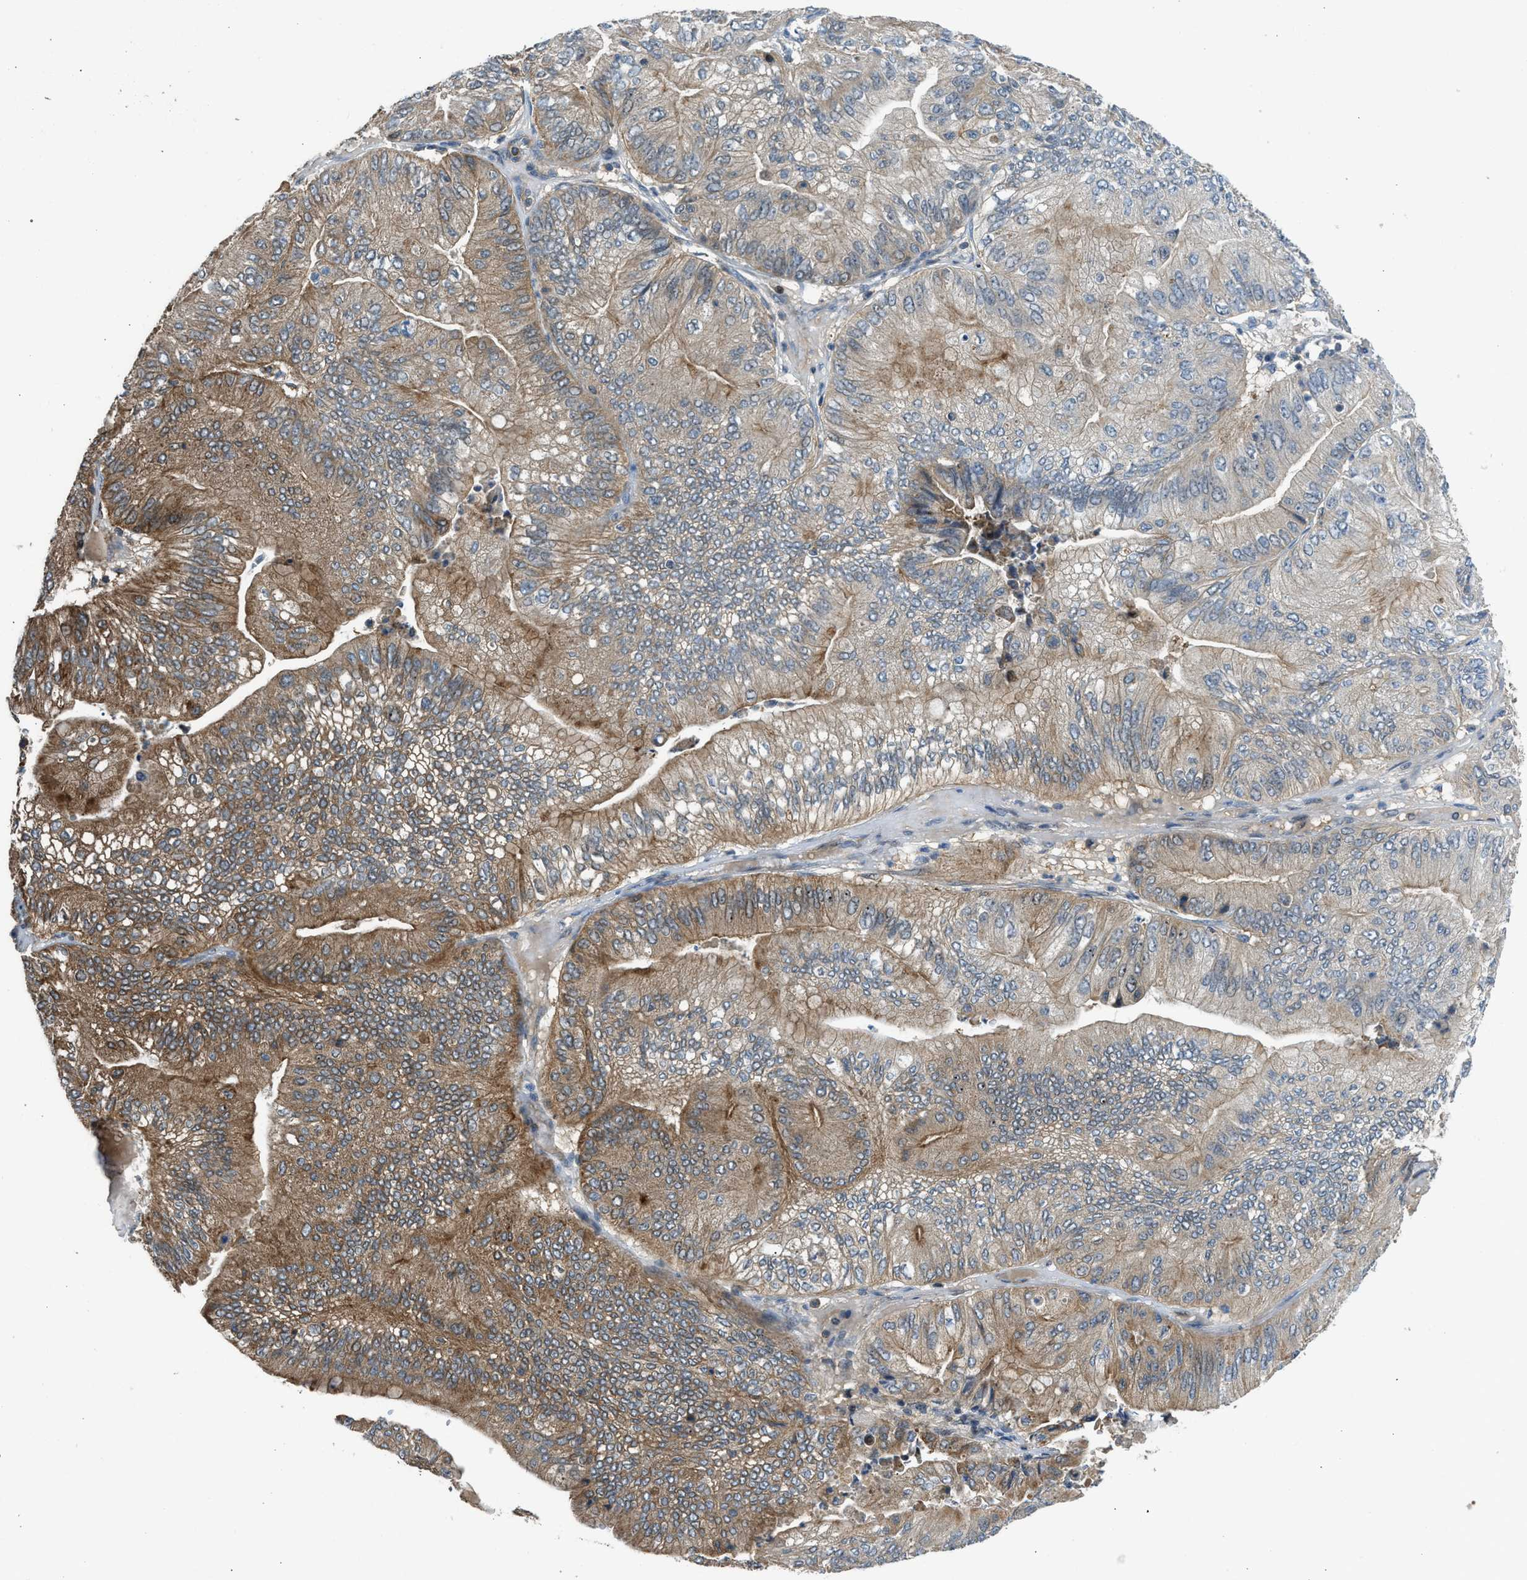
{"staining": {"intensity": "moderate", "quantity": "25%-75%", "location": "cytoplasmic/membranous"}, "tissue": "ovarian cancer", "cell_type": "Tumor cells", "image_type": "cancer", "snomed": [{"axis": "morphology", "description": "Cystadenocarcinoma, mucinous, NOS"}, {"axis": "topography", "description": "Ovary"}], "caption": "The micrograph exhibits immunohistochemical staining of ovarian cancer. There is moderate cytoplasmic/membranous staining is appreciated in about 25%-75% of tumor cells. (DAB (3,3'-diaminobenzidine) IHC, brown staining for protein, blue staining for nuclei).", "gene": "SESN2", "patient": {"sex": "female", "age": 61}}